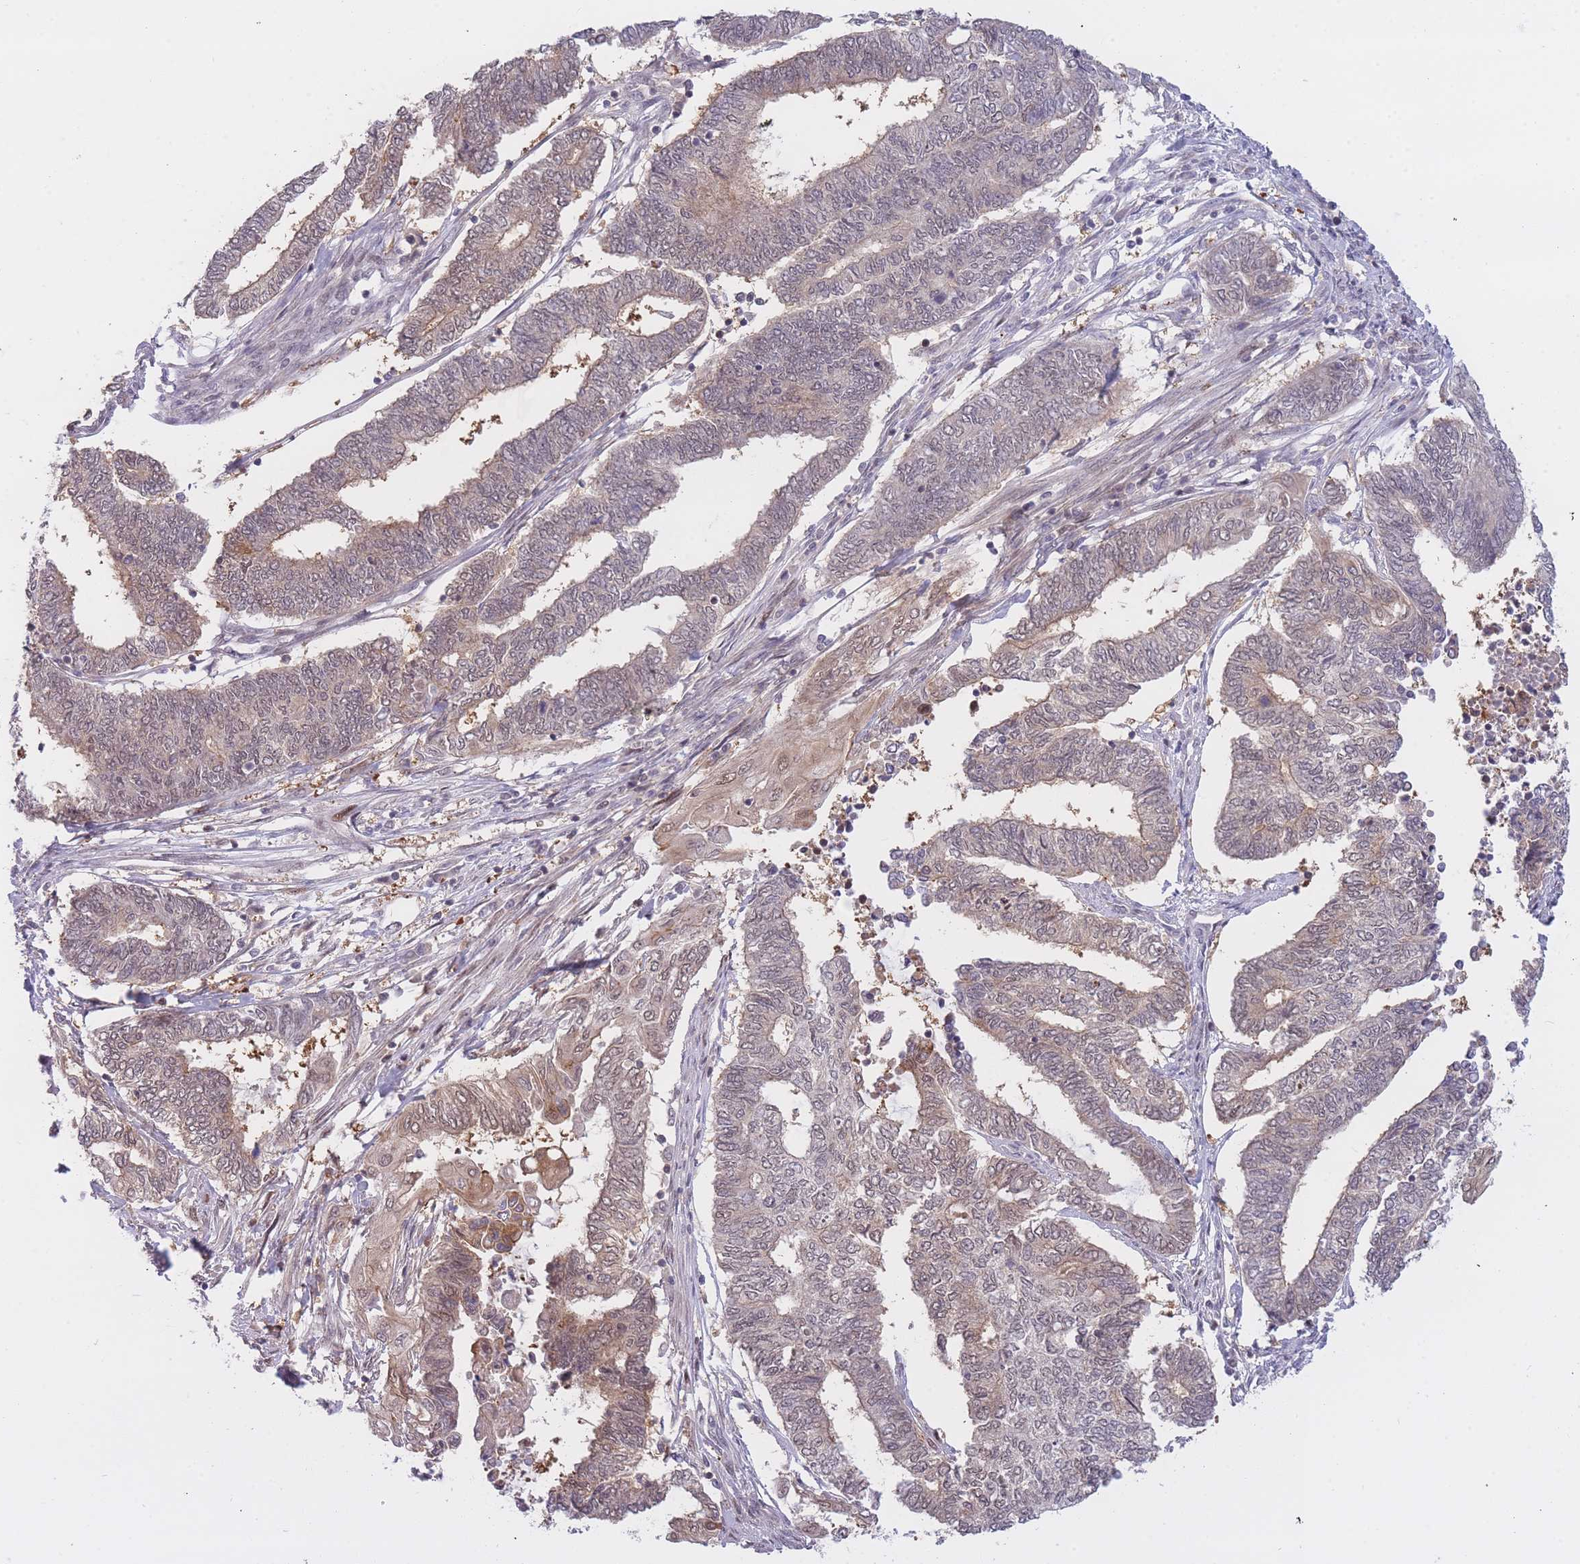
{"staining": {"intensity": "moderate", "quantity": "25%-75%", "location": "cytoplasmic/membranous"}, "tissue": "endometrial cancer", "cell_type": "Tumor cells", "image_type": "cancer", "snomed": [{"axis": "morphology", "description": "Adenocarcinoma, NOS"}, {"axis": "topography", "description": "Uterus"}, {"axis": "topography", "description": "Endometrium"}], "caption": "A brown stain labels moderate cytoplasmic/membranous positivity of a protein in endometrial cancer tumor cells.", "gene": "DEAF1", "patient": {"sex": "female", "age": 70}}